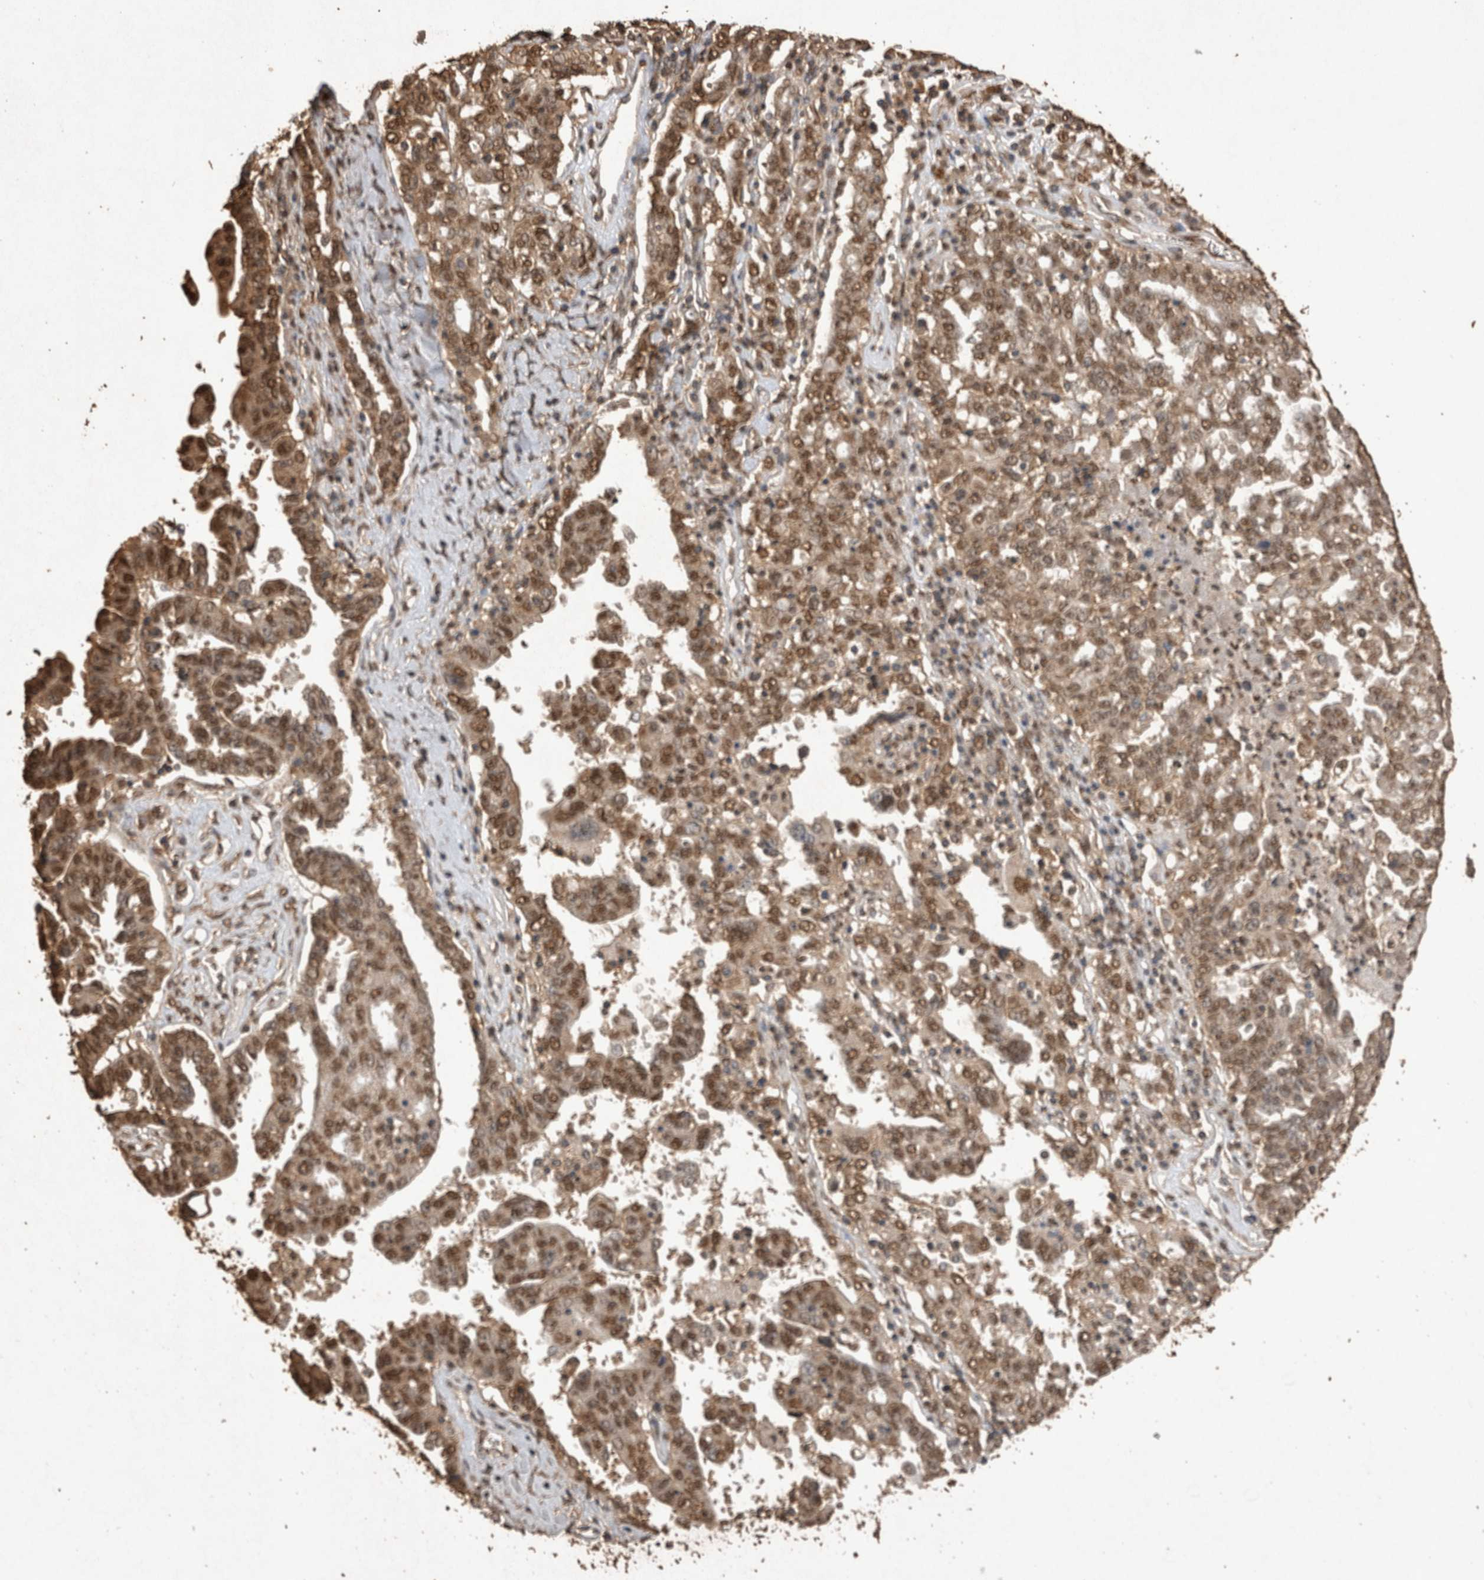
{"staining": {"intensity": "moderate", "quantity": ">75%", "location": "cytoplasmic/membranous,nuclear"}, "tissue": "ovarian cancer", "cell_type": "Tumor cells", "image_type": "cancer", "snomed": [{"axis": "morphology", "description": "Carcinoma, endometroid"}, {"axis": "topography", "description": "Ovary"}], "caption": "Immunohistochemistry of human endometroid carcinoma (ovarian) shows medium levels of moderate cytoplasmic/membranous and nuclear staining in about >75% of tumor cells.", "gene": "OAS2", "patient": {"sex": "female", "age": 62}}